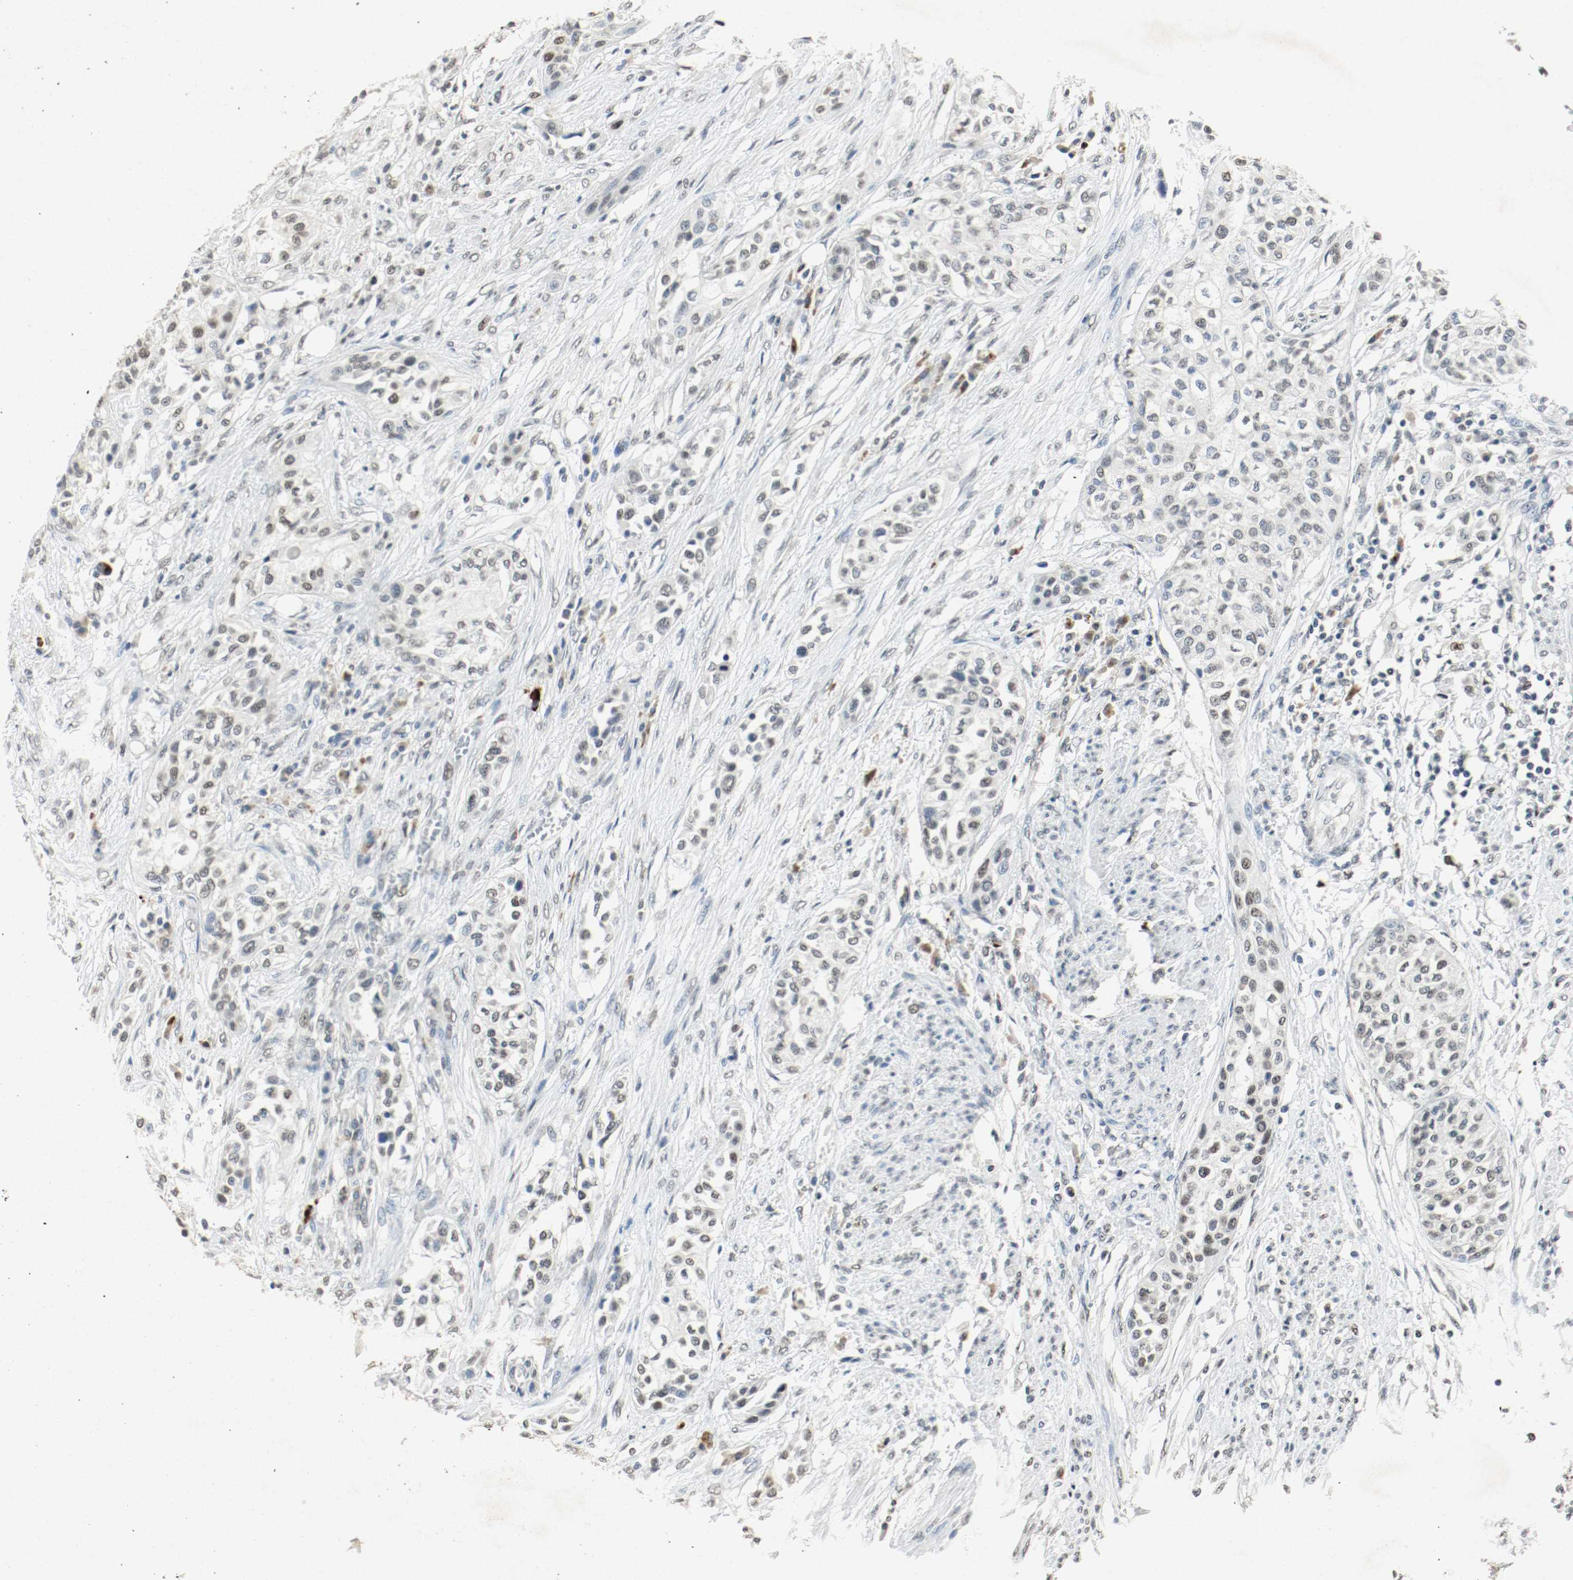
{"staining": {"intensity": "moderate", "quantity": "25%-75%", "location": "nuclear"}, "tissue": "urothelial cancer", "cell_type": "Tumor cells", "image_type": "cancer", "snomed": [{"axis": "morphology", "description": "Urothelial carcinoma, High grade"}, {"axis": "topography", "description": "Urinary bladder"}], "caption": "High-grade urothelial carcinoma tissue shows moderate nuclear staining in approximately 25%-75% of tumor cells", "gene": "DNMT1", "patient": {"sex": "male", "age": 74}}